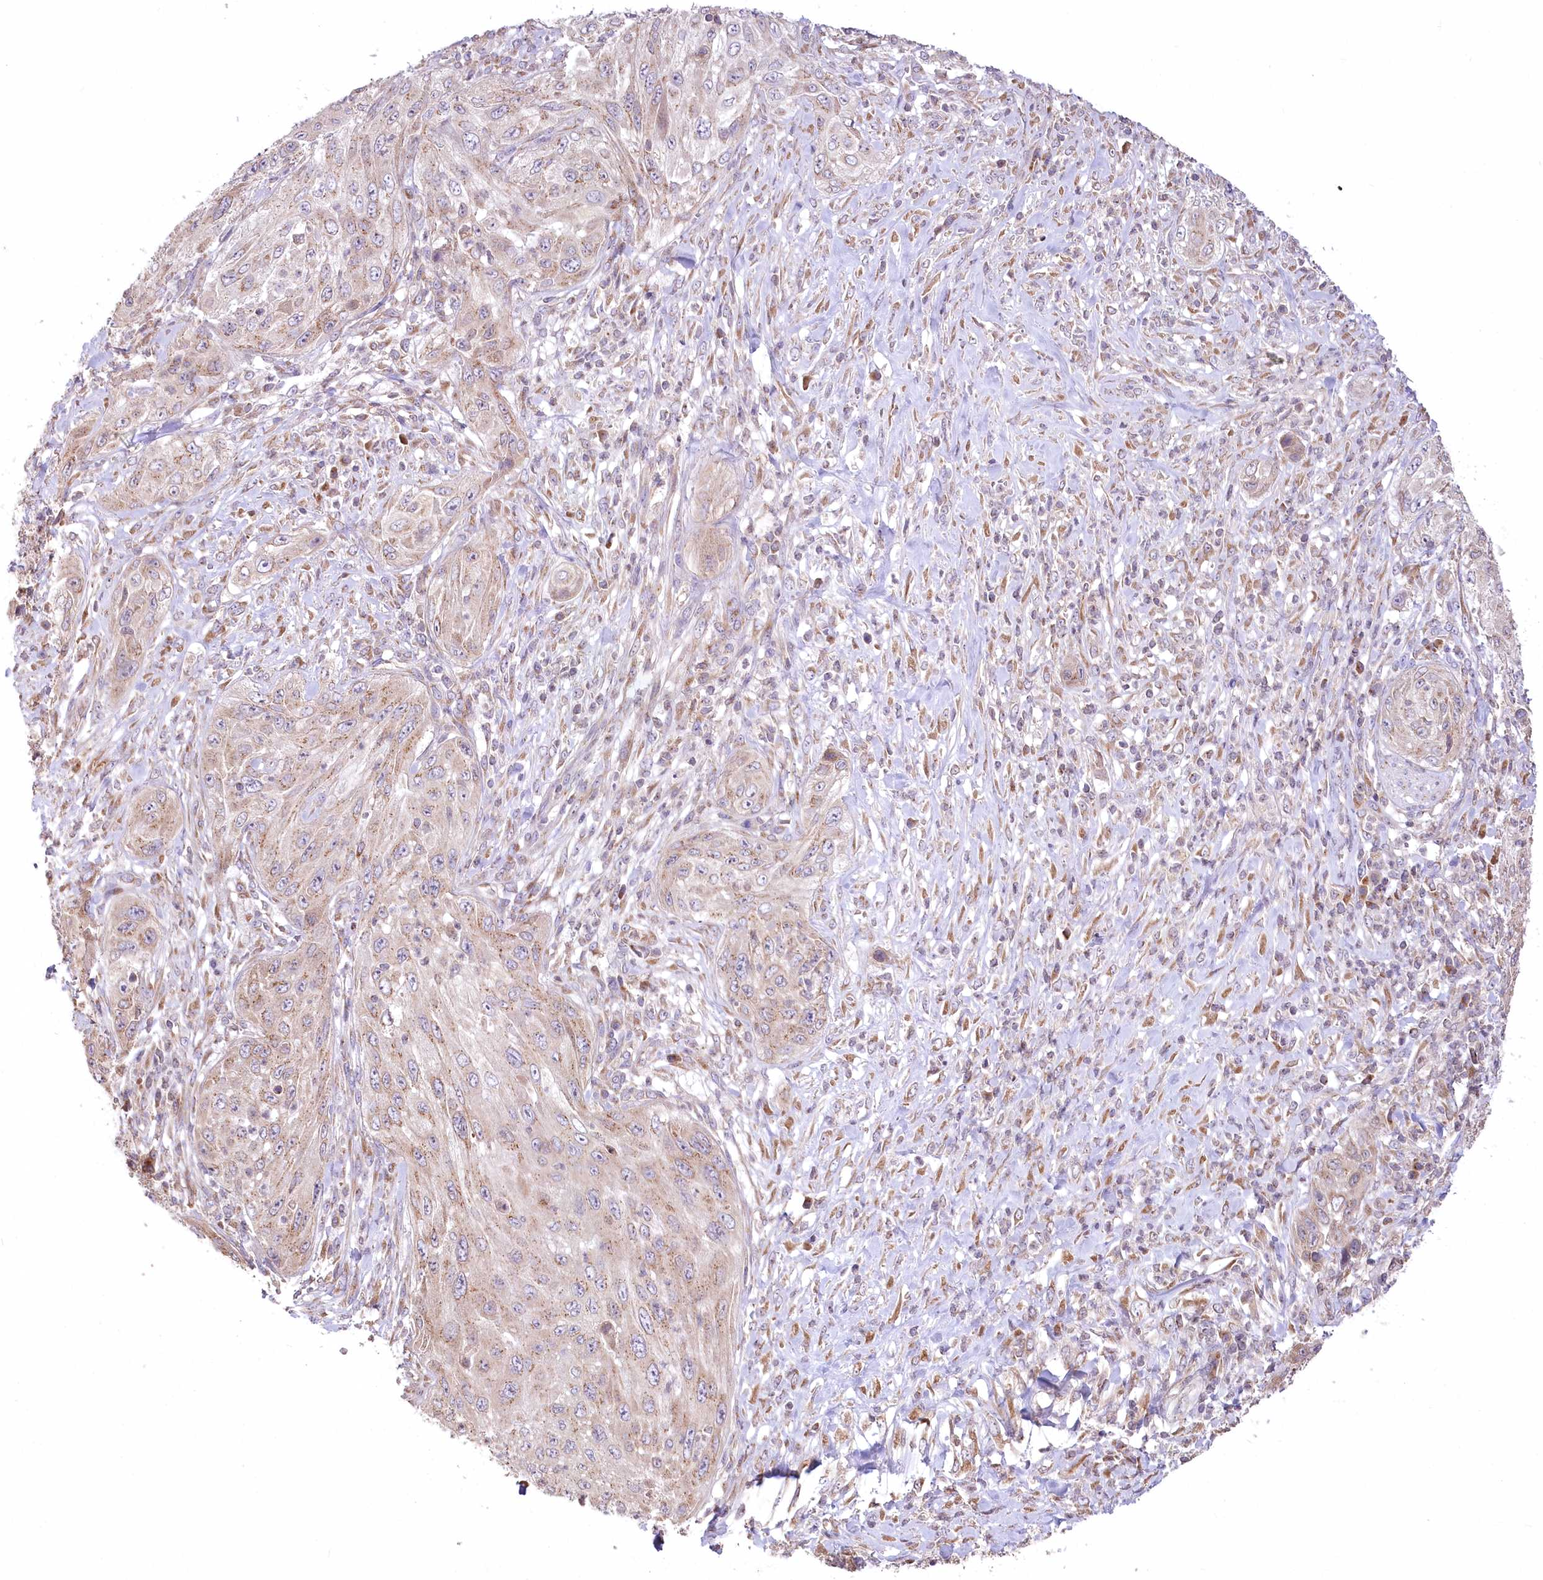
{"staining": {"intensity": "weak", "quantity": ">75%", "location": "cytoplasmic/membranous"}, "tissue": "cervical cancer", "cell_type": "Tumor cells", "image_type": "cancer", "snomed": [{"axis": "morphology", "description": "Squamous cell carcinoma, NOS"}, {"axis": "topography", "description": "Cervix"}], "caption": "This photomicrograph reveals immunohistochemistry (IHC) staining of cervical squamous cell carcinoma, with low weak cytoplasmic/membranous positivity in approximately >75% of tumor cells.", "gene": "STT3B", "patient": {"sex": "female", "age": 42}}